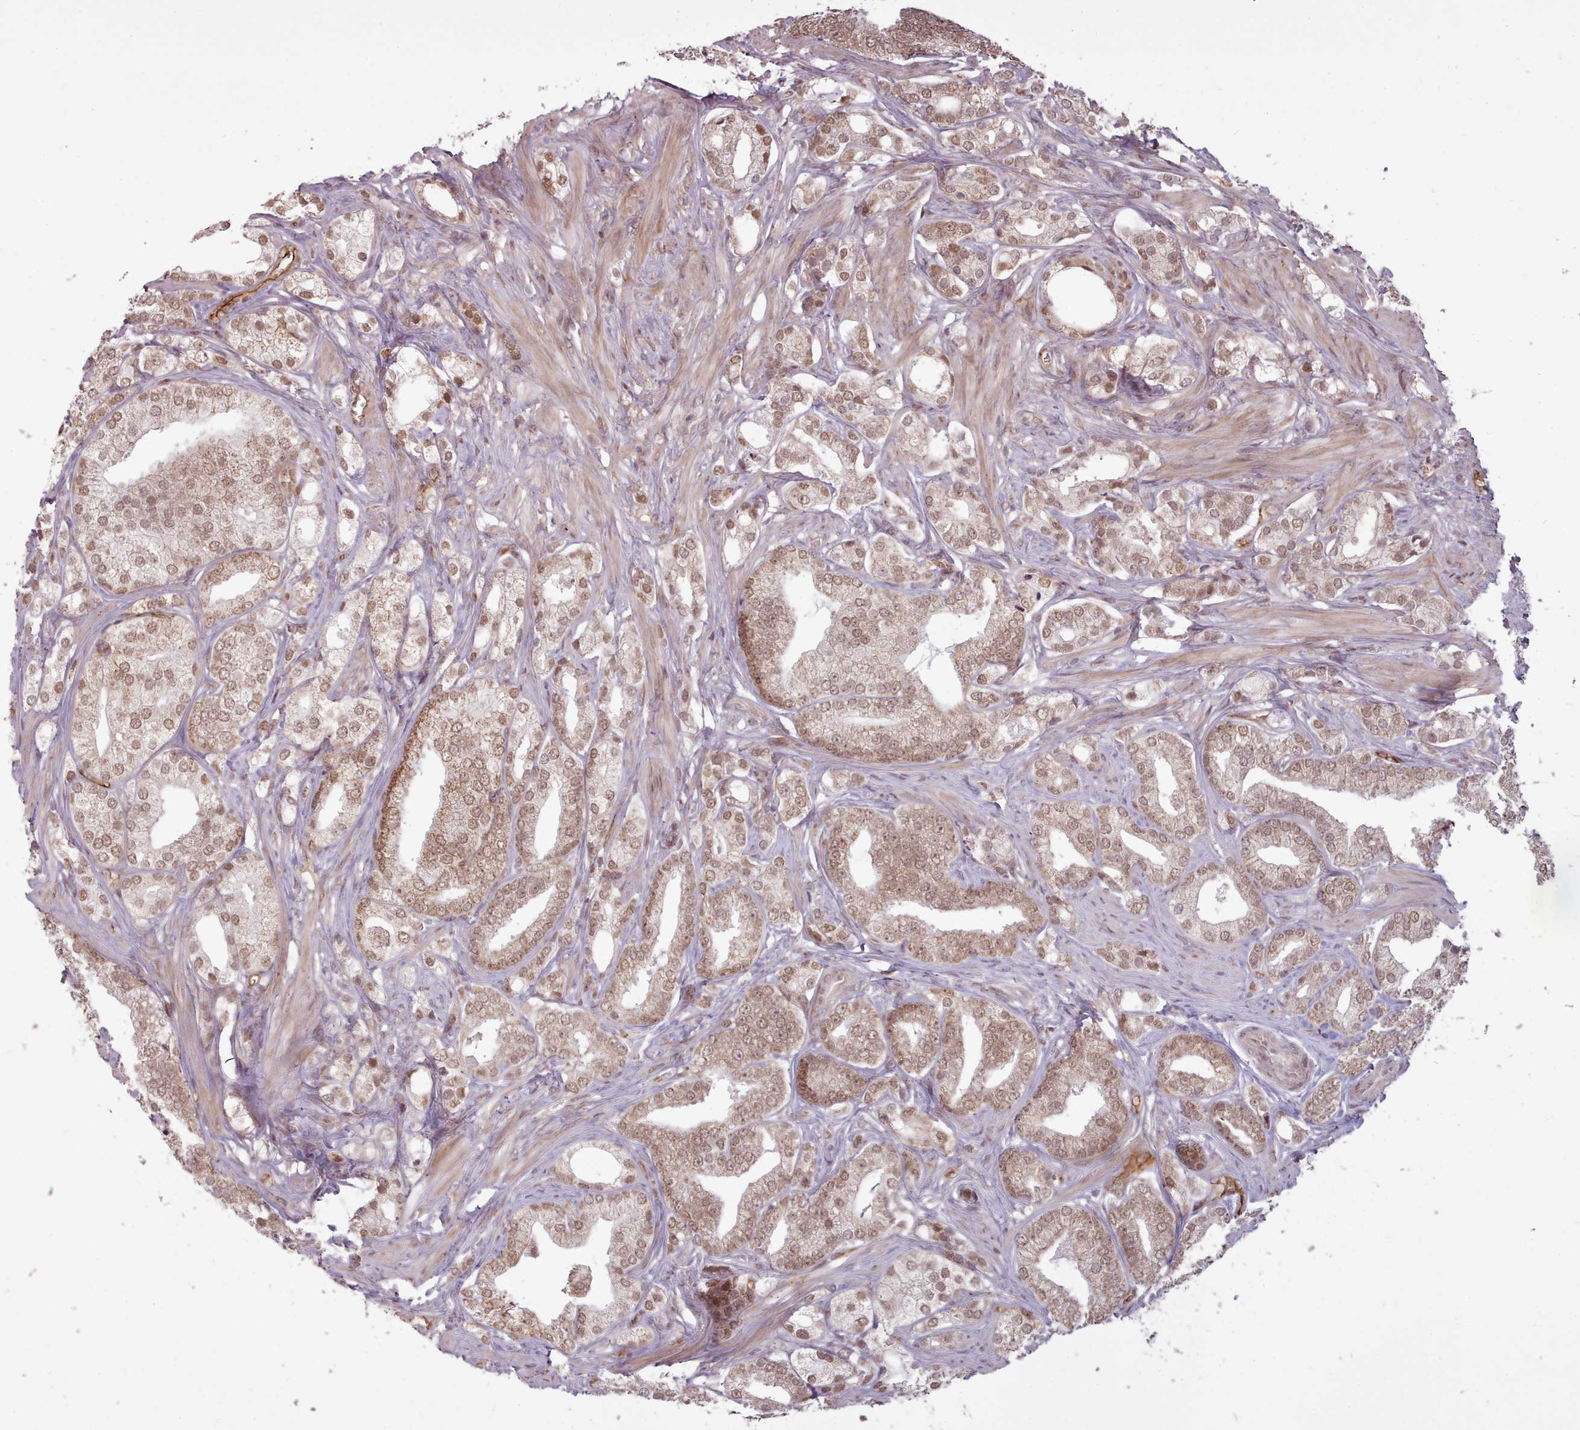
{"staining": {"intensity": "moderate", "quantity": ">75%", "location": "nuclear"}, "tissue": "prostate cancer", "cell_type": "Tumor cells", "image_type": "cancer", "snomed": [{"axis": "morphology", "description": "Adenocarcinoma, High grade"}, {"axis": "topography", "description": "Prostate"}], "caption": "Prostate high-grade adenocarcinoma stained with IHC exhibits moderate nuclear positivity in approximately >75% of tumor cells. Nuclei are stained in blue.", "gene": "ZMYM4", "patient": {"sex": "male", "age": 50}}